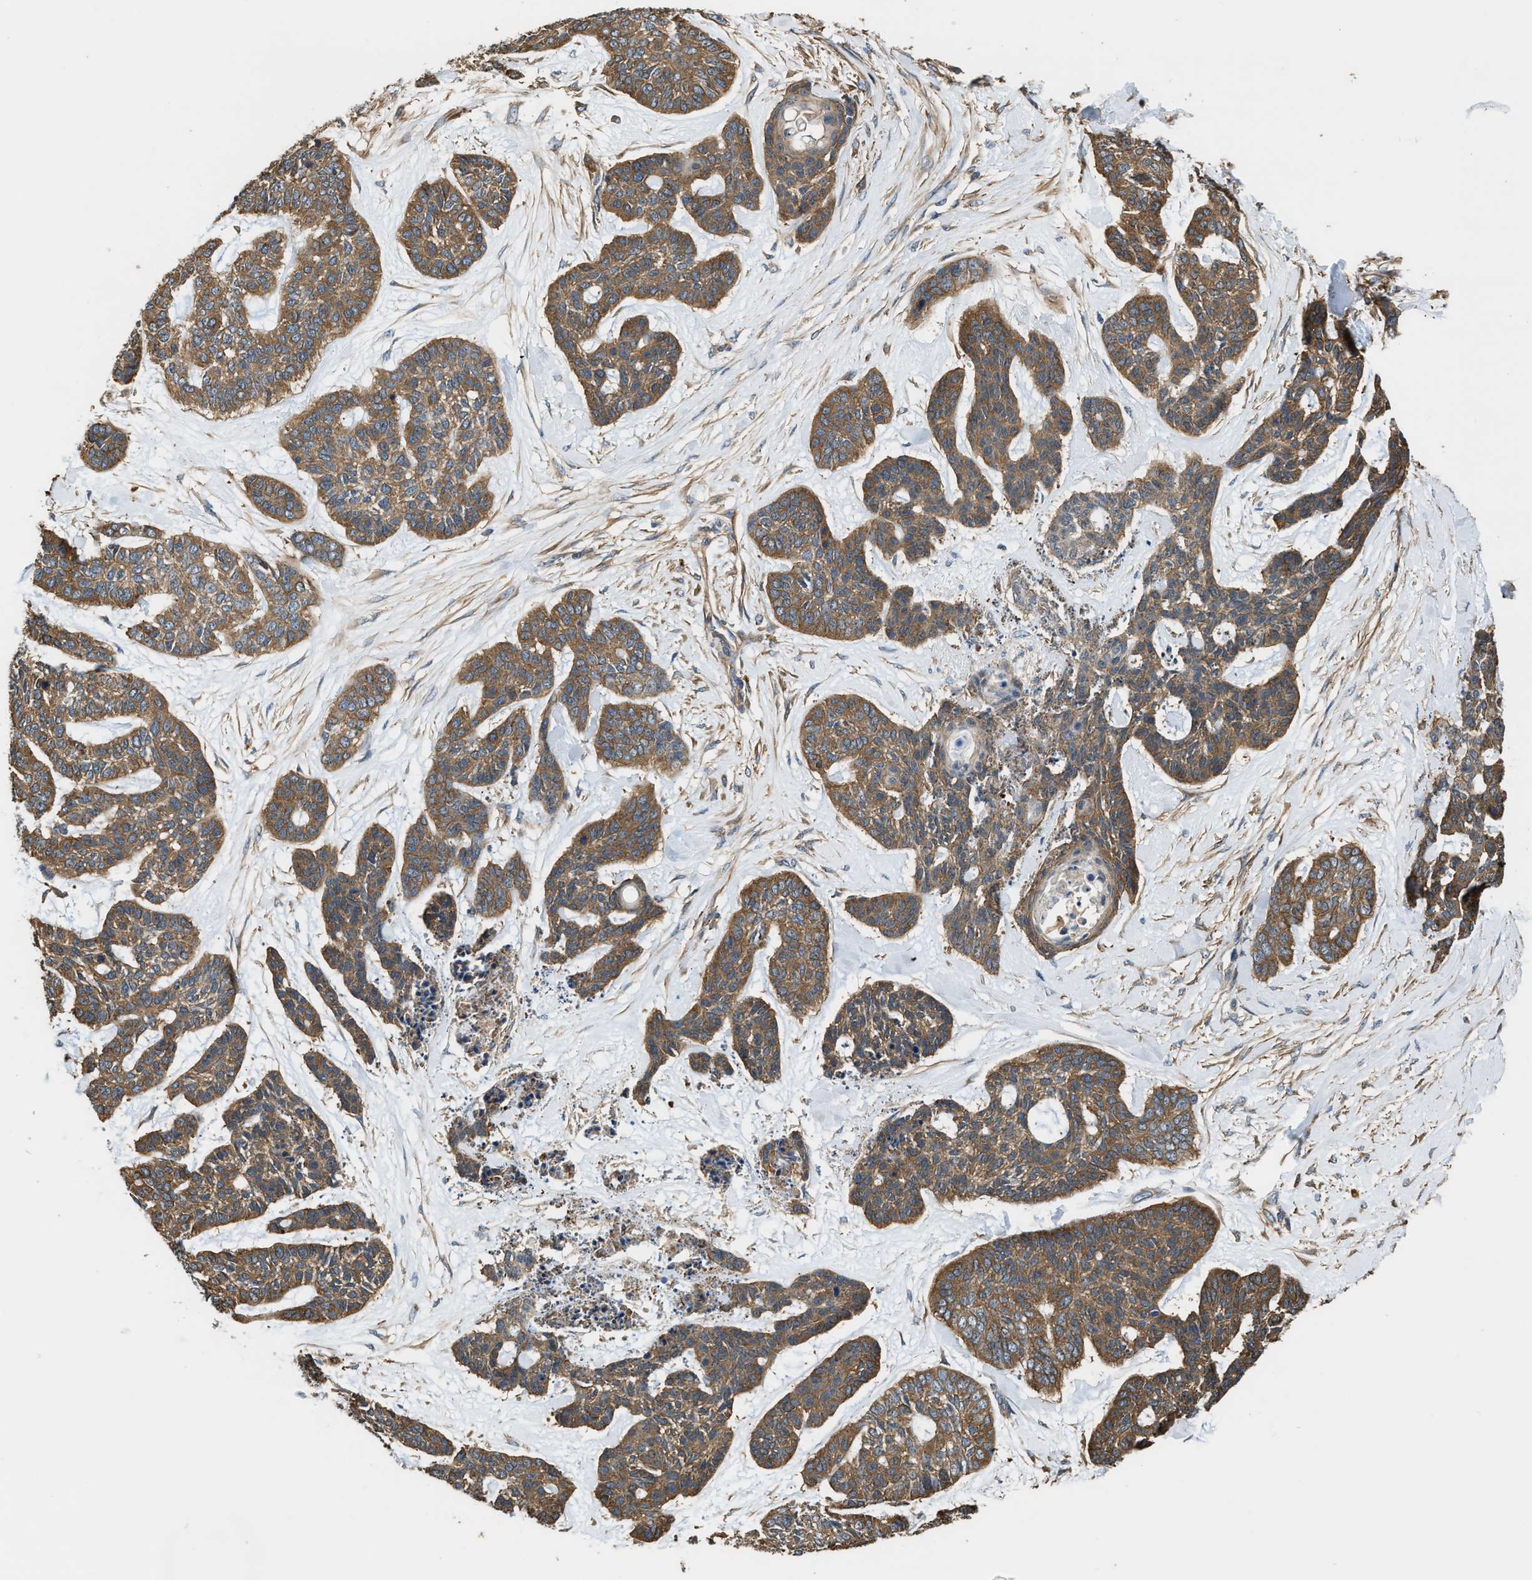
{"staining": {"intensity": "moderate", "quantity": ">75%", "location": "cytoplasmic/membranous"}, "tissue": "skin cancer", "cell_type": "Tumor cells", "image_type": "cancer", "snomed": [{"axis": "morphology", "description": "Basal cell carcinoma"}, {"axis": "topography", "description": "Skin"}], "caption": "Brown immunohistochemical staining in human skin cancer exhibits moderate cytoplasmic/membranous expression in approximately >75% of tumor cells.", "gene": "ATIC", "patient": {"sex": "female", "age": 64}}